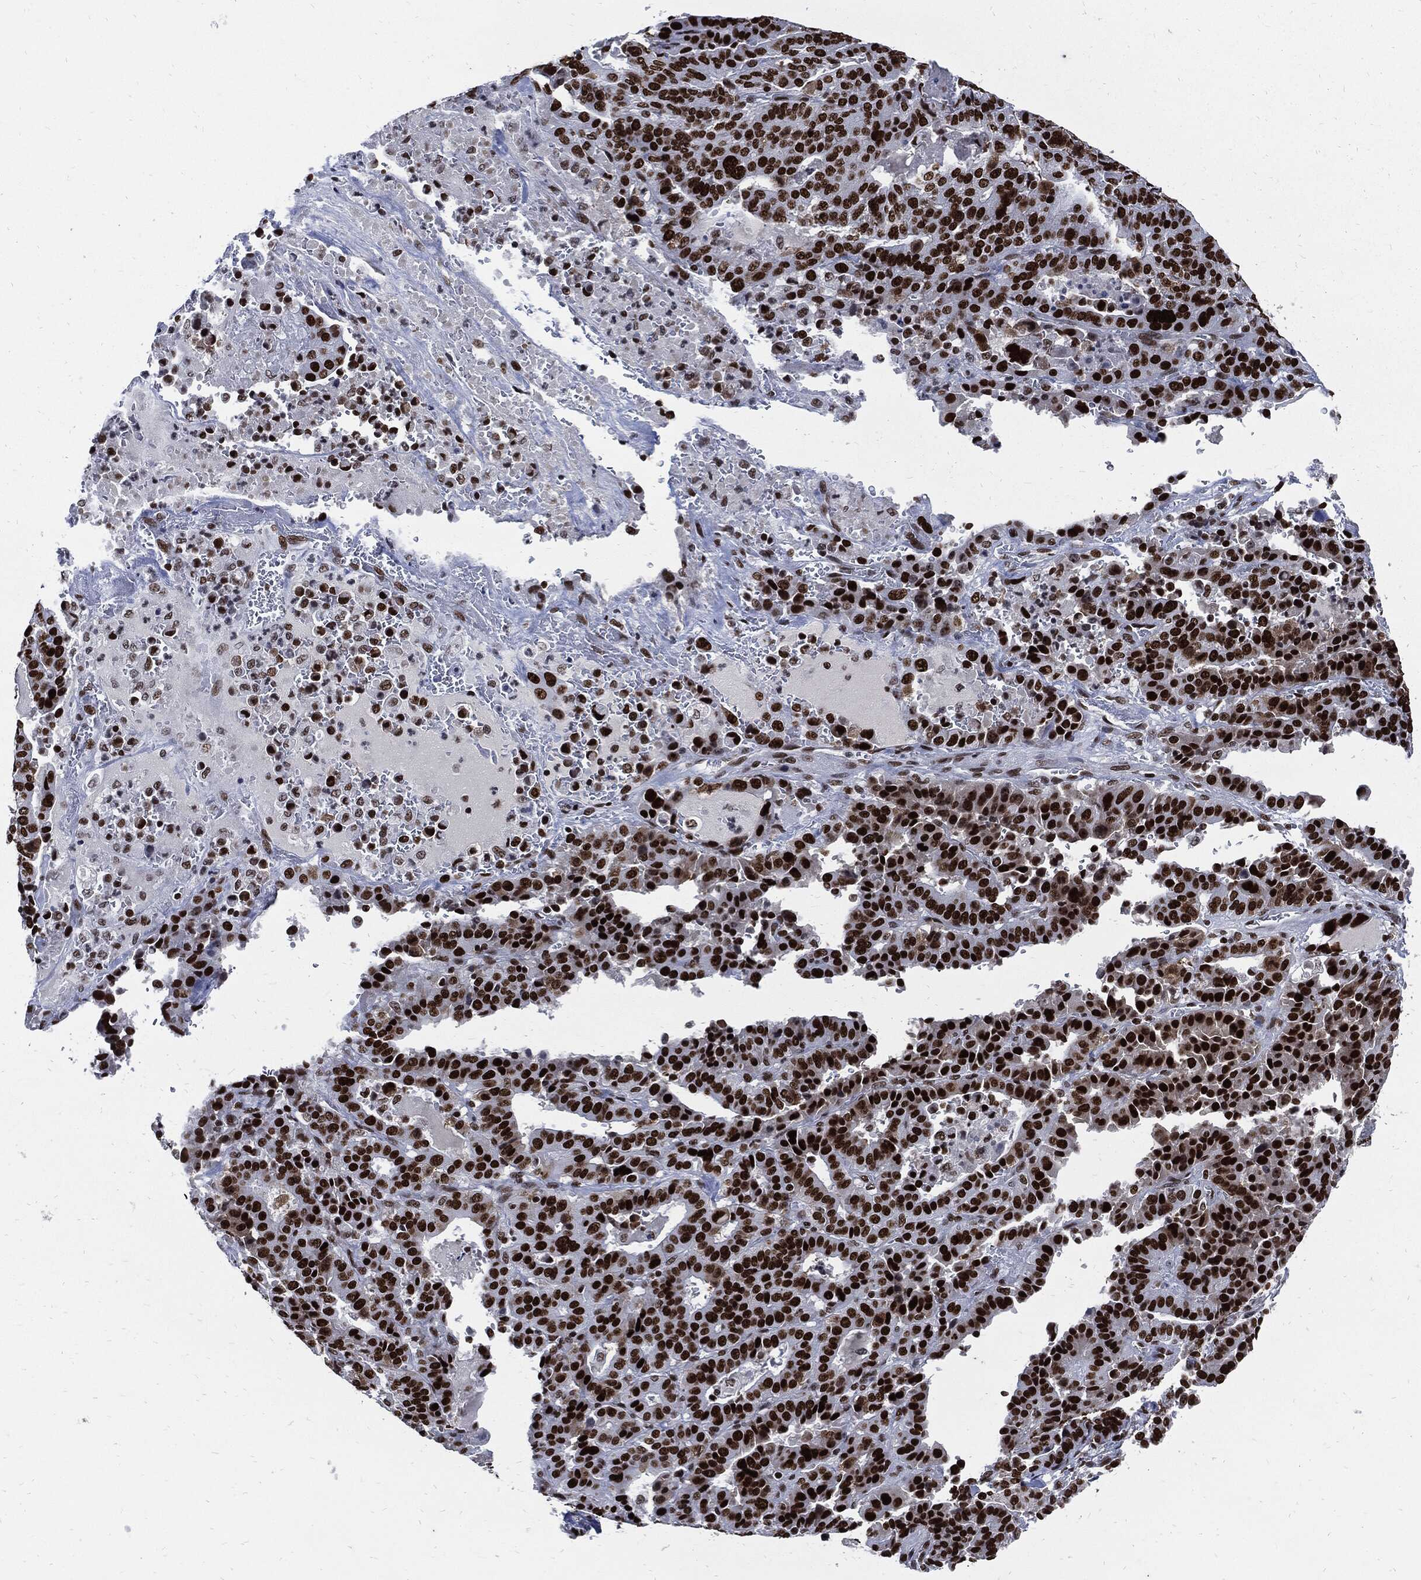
{"staining": {"intensity": "strong", "quantity": ">75%", "location": "nuclear"}, "tissue": "stomach cancer", "cell_type": "Tumor cells", "image_type": "cancer", "snomed": [{"axis": "morphology", "description": "Adenocarcinoma, NOS"}, {"axis": "topography", "description": "Stomach"}], "caption": "This is an image of immunohistochemistry (IHC) staining of stomach cancer, which shows strong positivity in the nuclear of tumor cells.", "gene": "TERF2", "patient": {"sex": "male", "age": 48}}